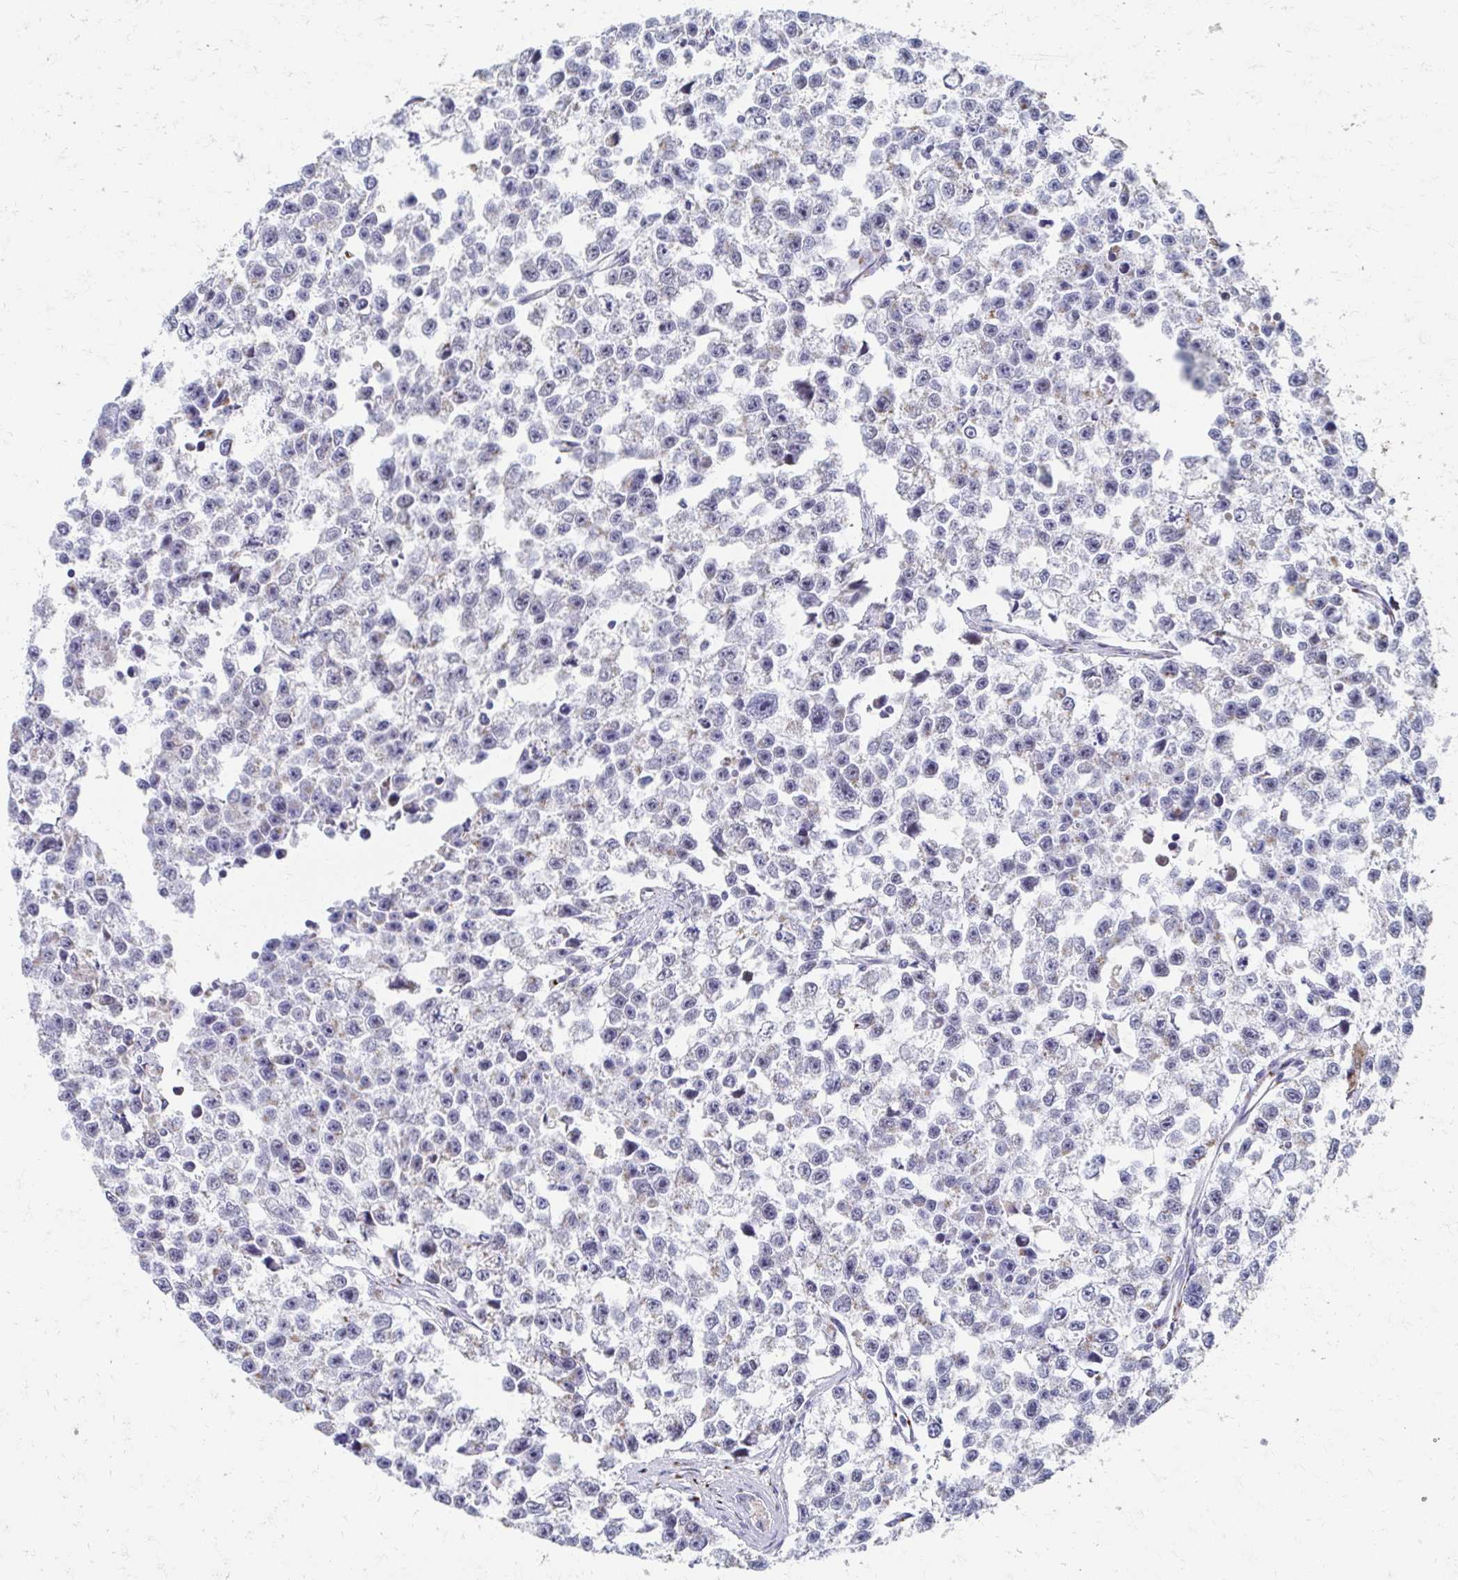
{"staining": {"intensity": "negative", "quantity": "none", "location": "none"}, "tissue": "testis cancer", "cell_type": "Tumor cells", "image_type": "cancer", "snomed": [{"axis": "morphology", "description": "Seminoma, NOS"}, {"axis": "topography", "description": "Testis"}], "caption": "DAB (3,3'-diaminobenzidine) immunohistochemical staining of human testis seminoma reveals no significant positivity in tumor cells.", "gene": "TM9SF1", "patient": {"sex": "male", "age": 26}}